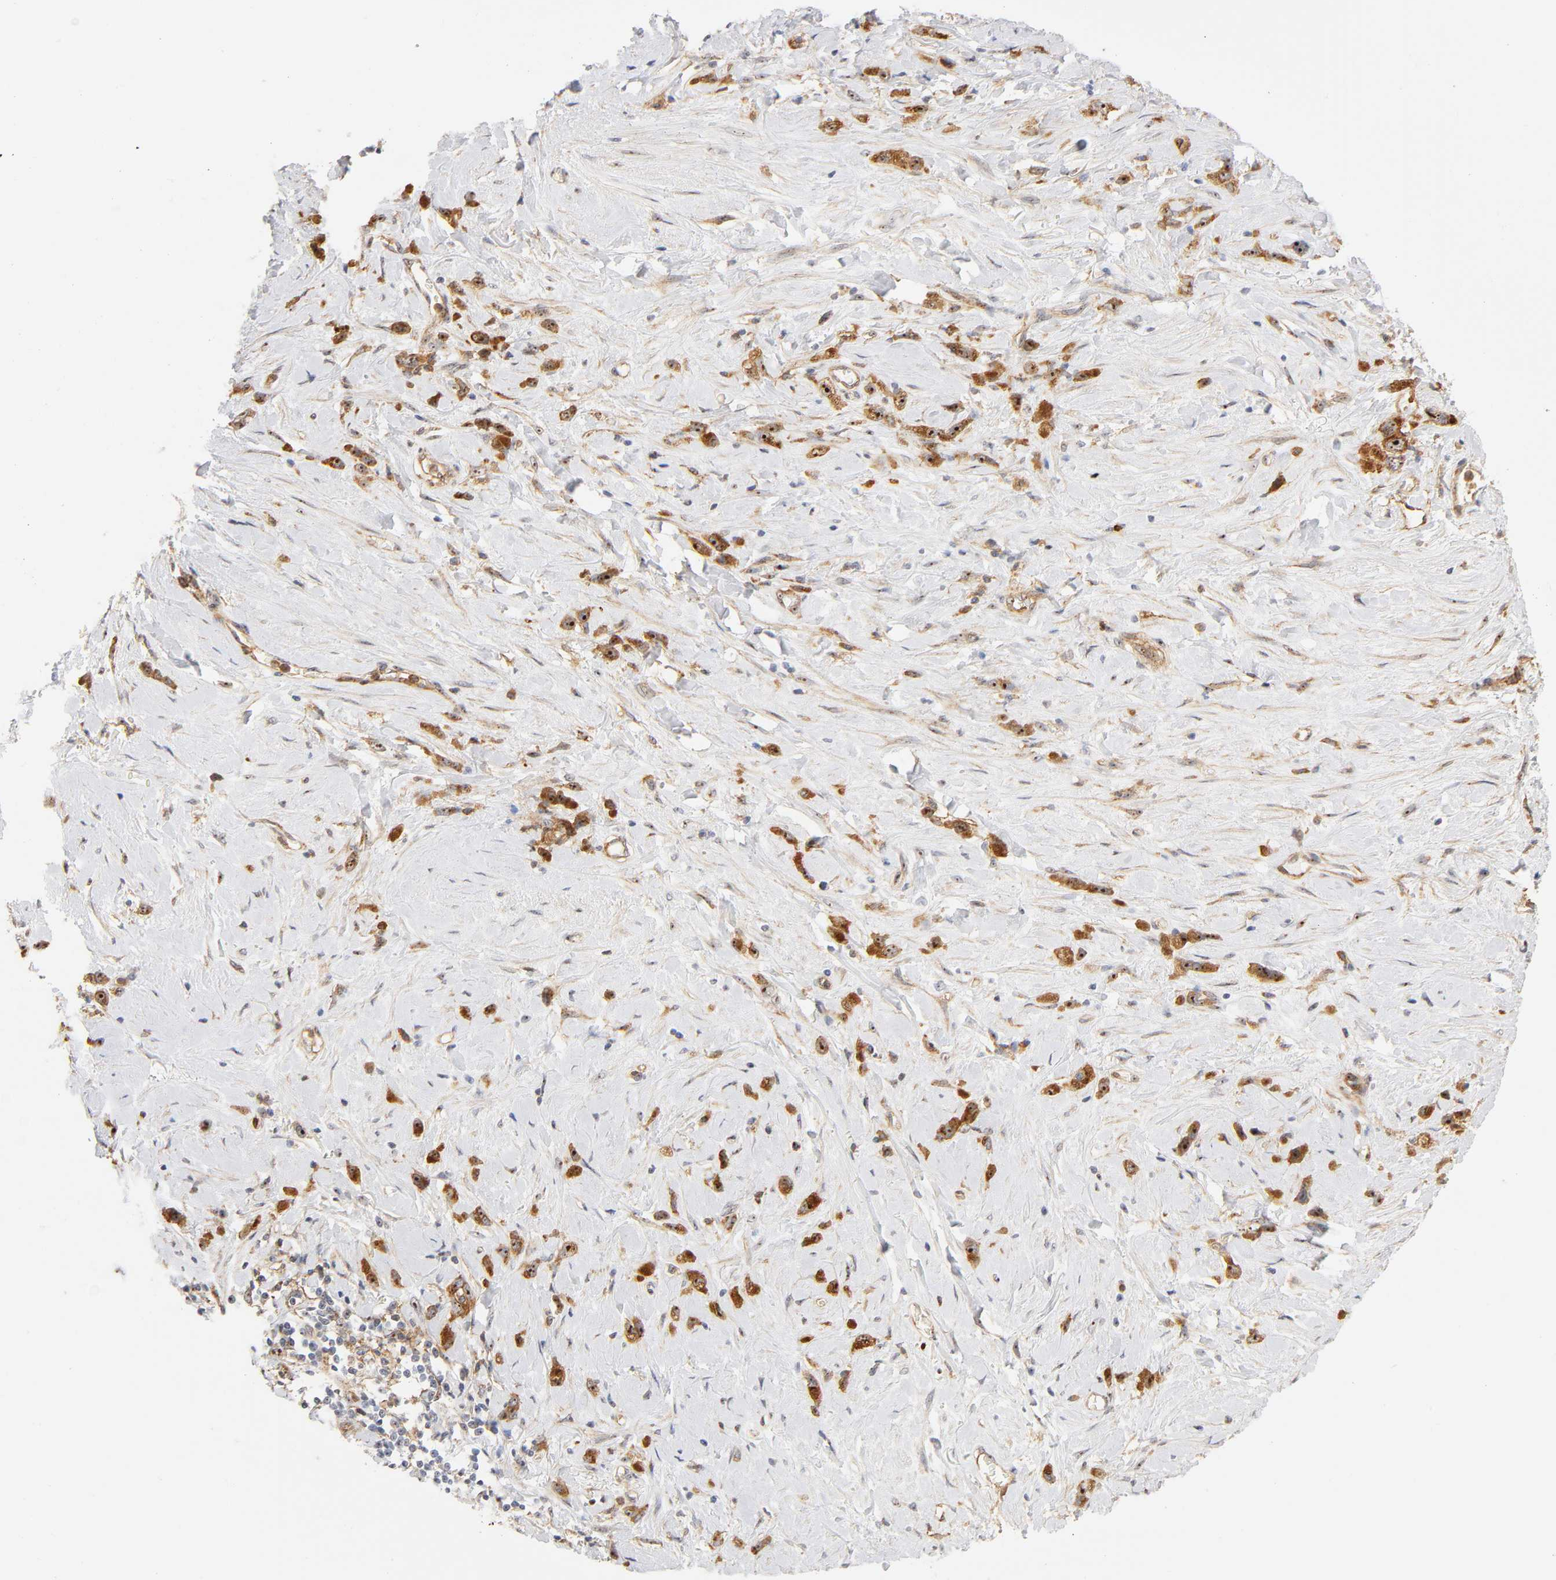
{"staining": {"intensity": "strong", "quantity": ">75%", "location": "cytoplasmic/membranous,nuclear"}, "tissue": "stomach cancer", "cell_type": "Tumor cells", "image_type": "cancer", "snomed": [{"axis": "morphology", "description": "Normal tissue, NOS"}, {"axis": "morphology", "description": "Adenocarcinoma, NOS"}, {"axis": "morphology", "description": "Adenocarcinoma, High grade"}, {"axis": "topography", "description": "Stomach, upper"}, {"axis": "topography", "description": "Stomach"}], "caption": "Immunohistochemistry (IHC) photomicrograph of neoplastic tissue: human stomach cancer stained using IHC shows high levels of strong protein expression localized specifically in the cytoplasmic/membranous and nuclear of tumor cells, appearing as a cytoplasmic/membranous and nuclear brown color.", "gene": "PLD1", "patient": {"sex": "female", "age": 65}}